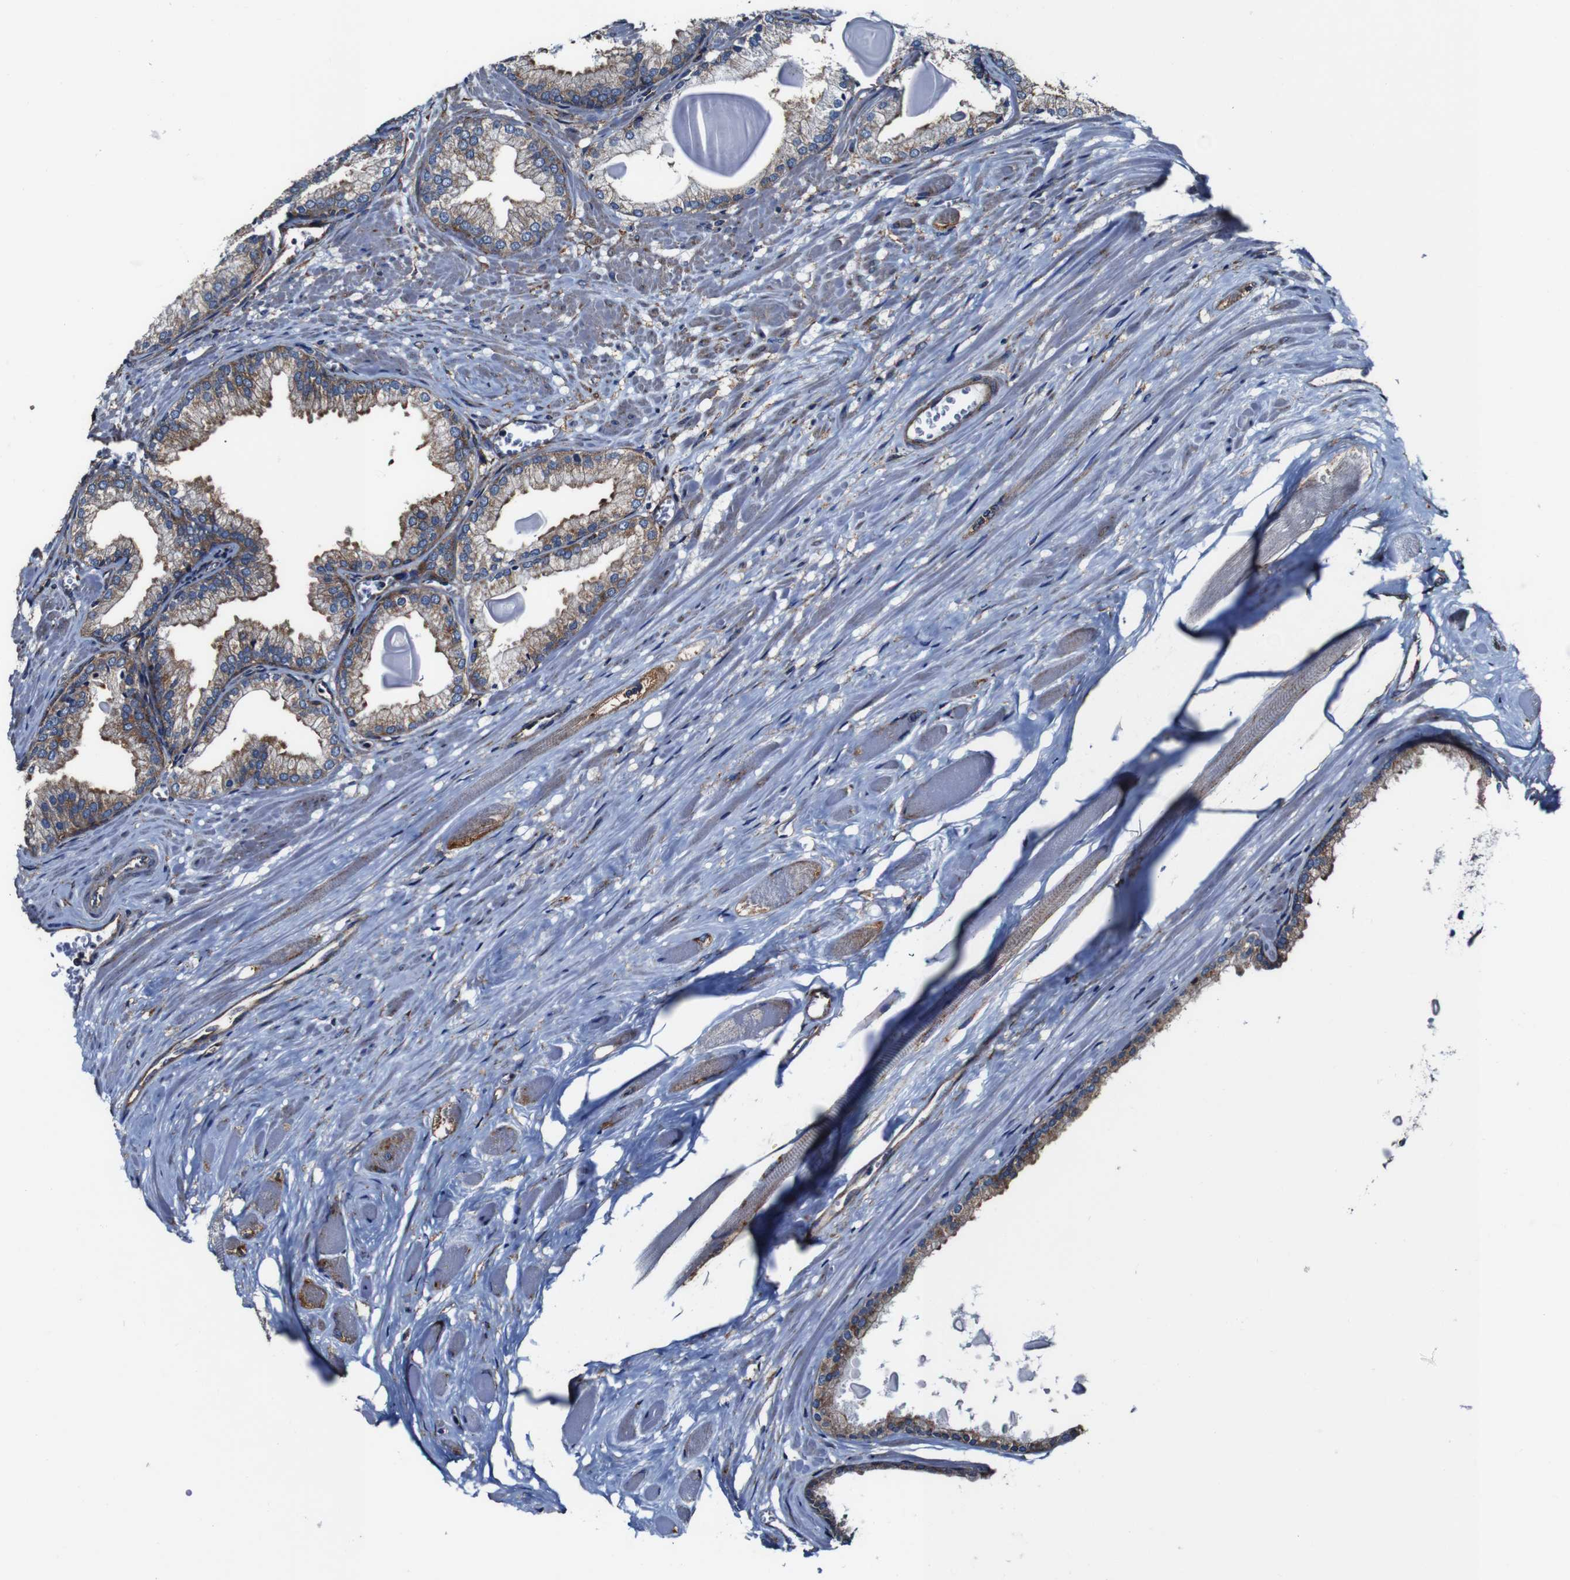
{"staining": {"intensity": "moderate", "quantity": "25%-75%", "location": "cytoplasmic/membranous"}, "tissue": "prostate cancer", "cell_type": "Tumor cells", "image_type": "cancer", "snomed": [{"axis": "morphology", "description": "Adenocarcinoma, Low grade"}, {"axis": "topography", "description": "Prostate"}], "caption": "High-power microscopy captured an IHC image of prostate low-grade adenocarcinoma, revealing moderate cytoplasmic/membranous staining in about 25%-75% of tumor cells.", "gene": "CSF1R", "patient": {"sex": "male", "age": 59}}